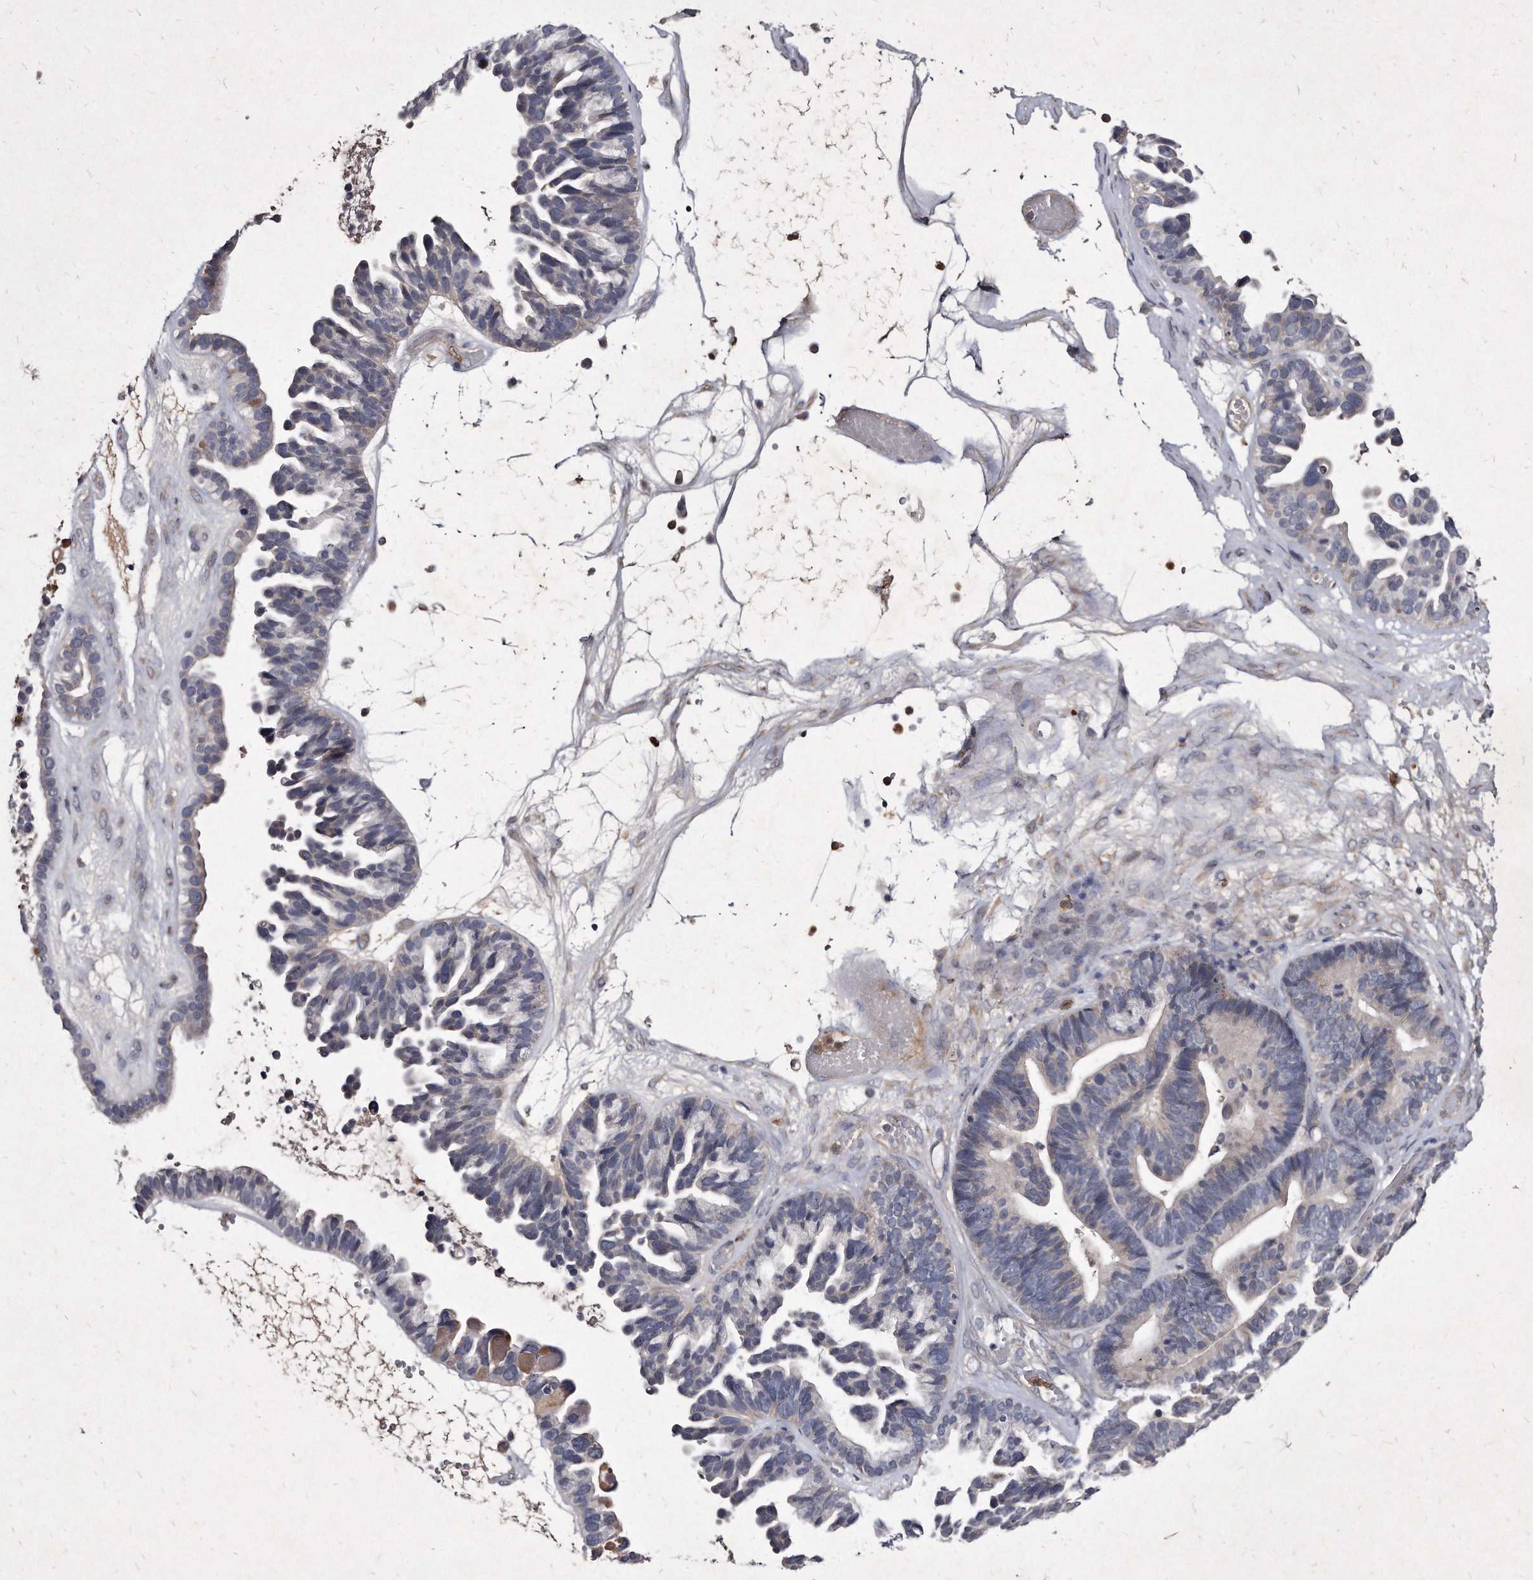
{"staining": {"intensity": "negative", "quantity": "none", "location": "none"}, "tissue": "ovarian cancer", "cell_type": "Tumor cells", "image_type": "cancer", "snomed": [{"axis": "morphology", "description": "Cystadenocarcinoma, serous, NOS"}, {"axis": "topography", "description": "Ovary"}], "caption": "Tumor cells are negative for protein expression in human serous cystadenocarcinoma (ovarian). (Immunohistochemistry, brightfield microscopy, high magnification).", "gene": "KLHDC3", "patient": {"sex": "female", "age": 56}}